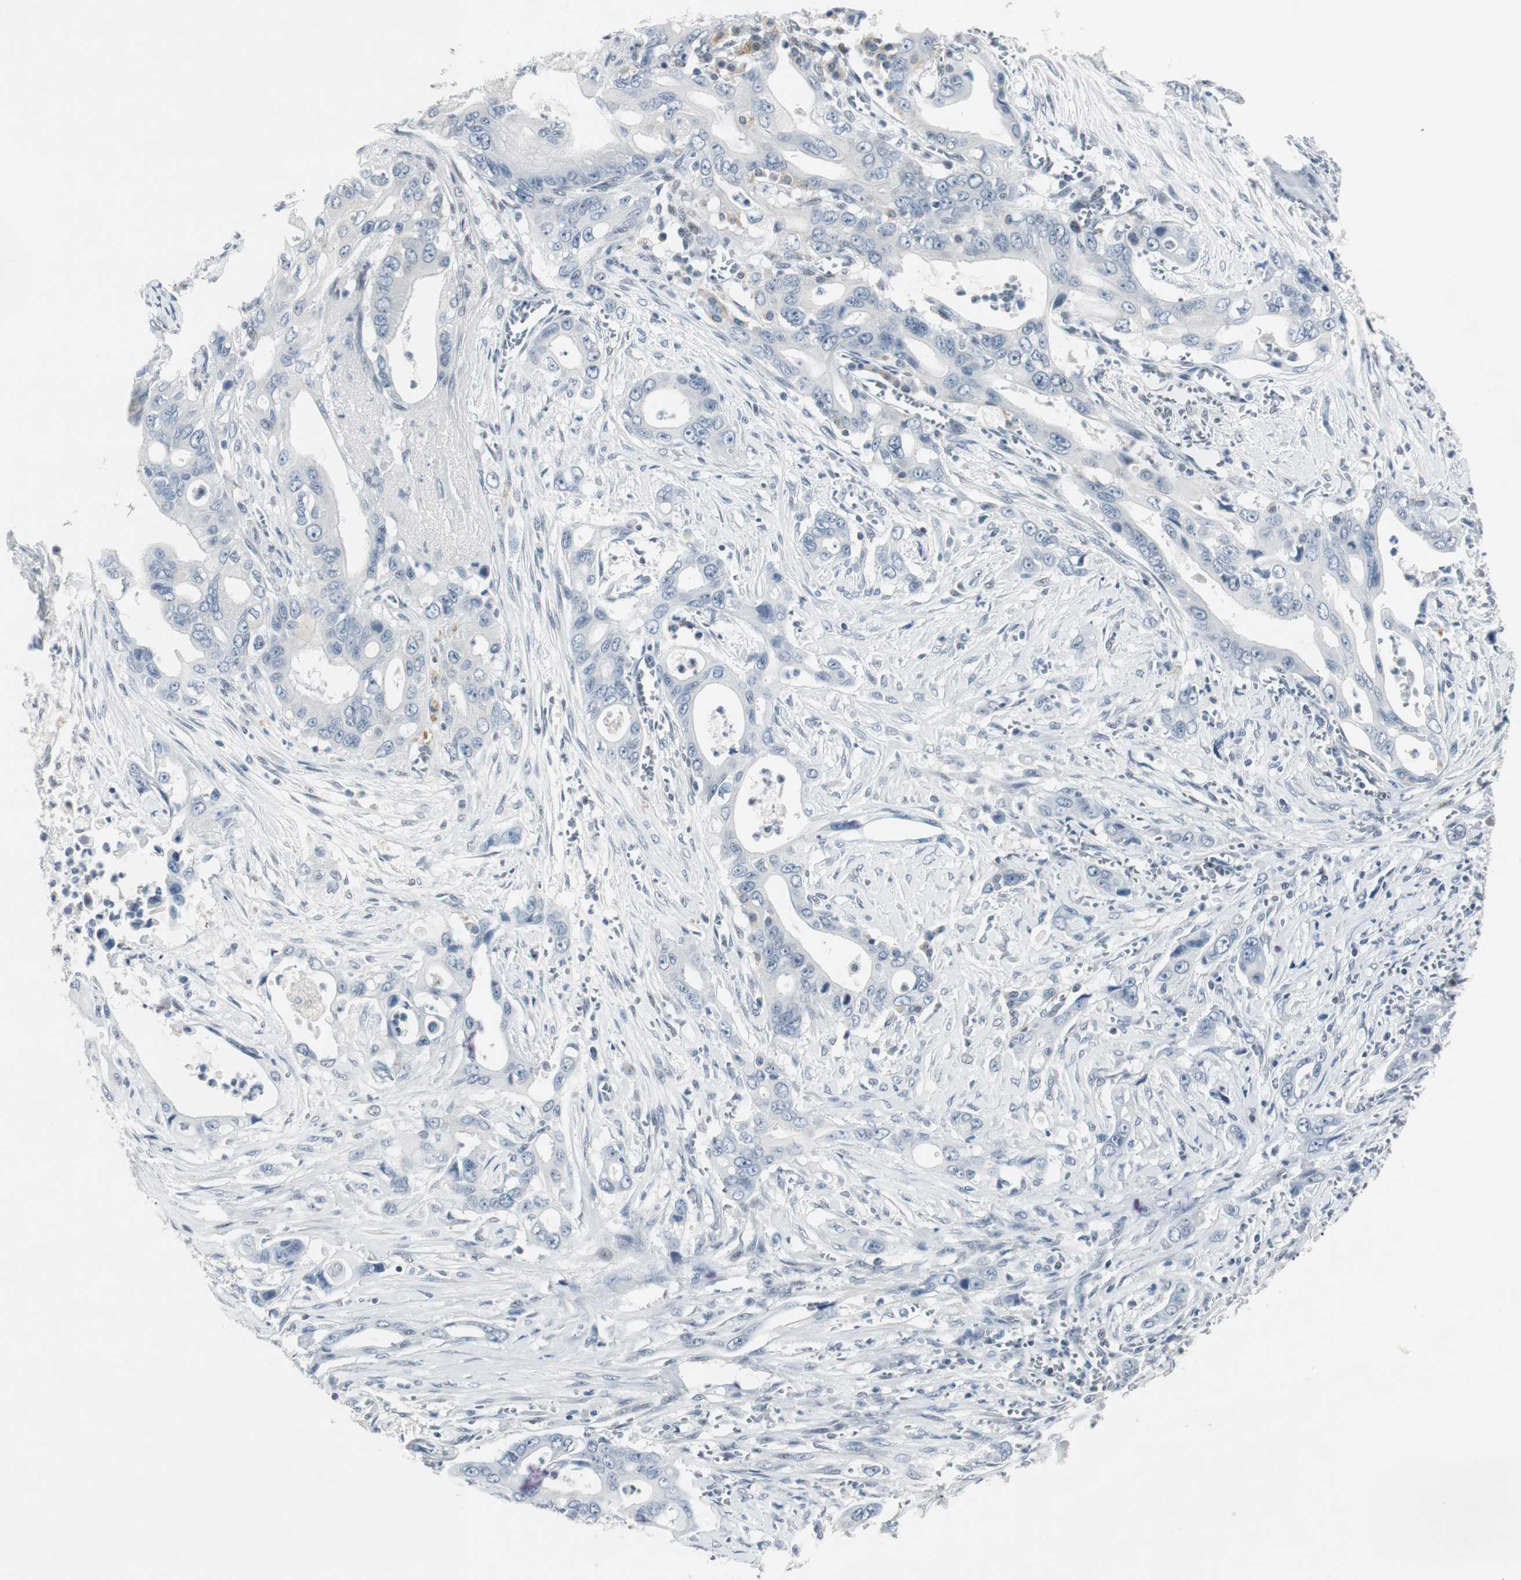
{"staining": {"intensity": "negative", "quantity": "none", "location": "none"}, "tissue": "pancreatic cancer", "cell_type": "Tumor cells", "image_type": "cancer", "snomed": [{"axis": "morphology", "description": "Adenocarcinoma, NOS"}, {"axis": "topography", "description": "Pancreas"}], "caption": "This is an immunohistochemistry (IHC) micrograph of human pancreatic cancer. There is no staining in tumor cells.", "gene": "ELK1", "patient": {"sex": "male", "age": 59}}